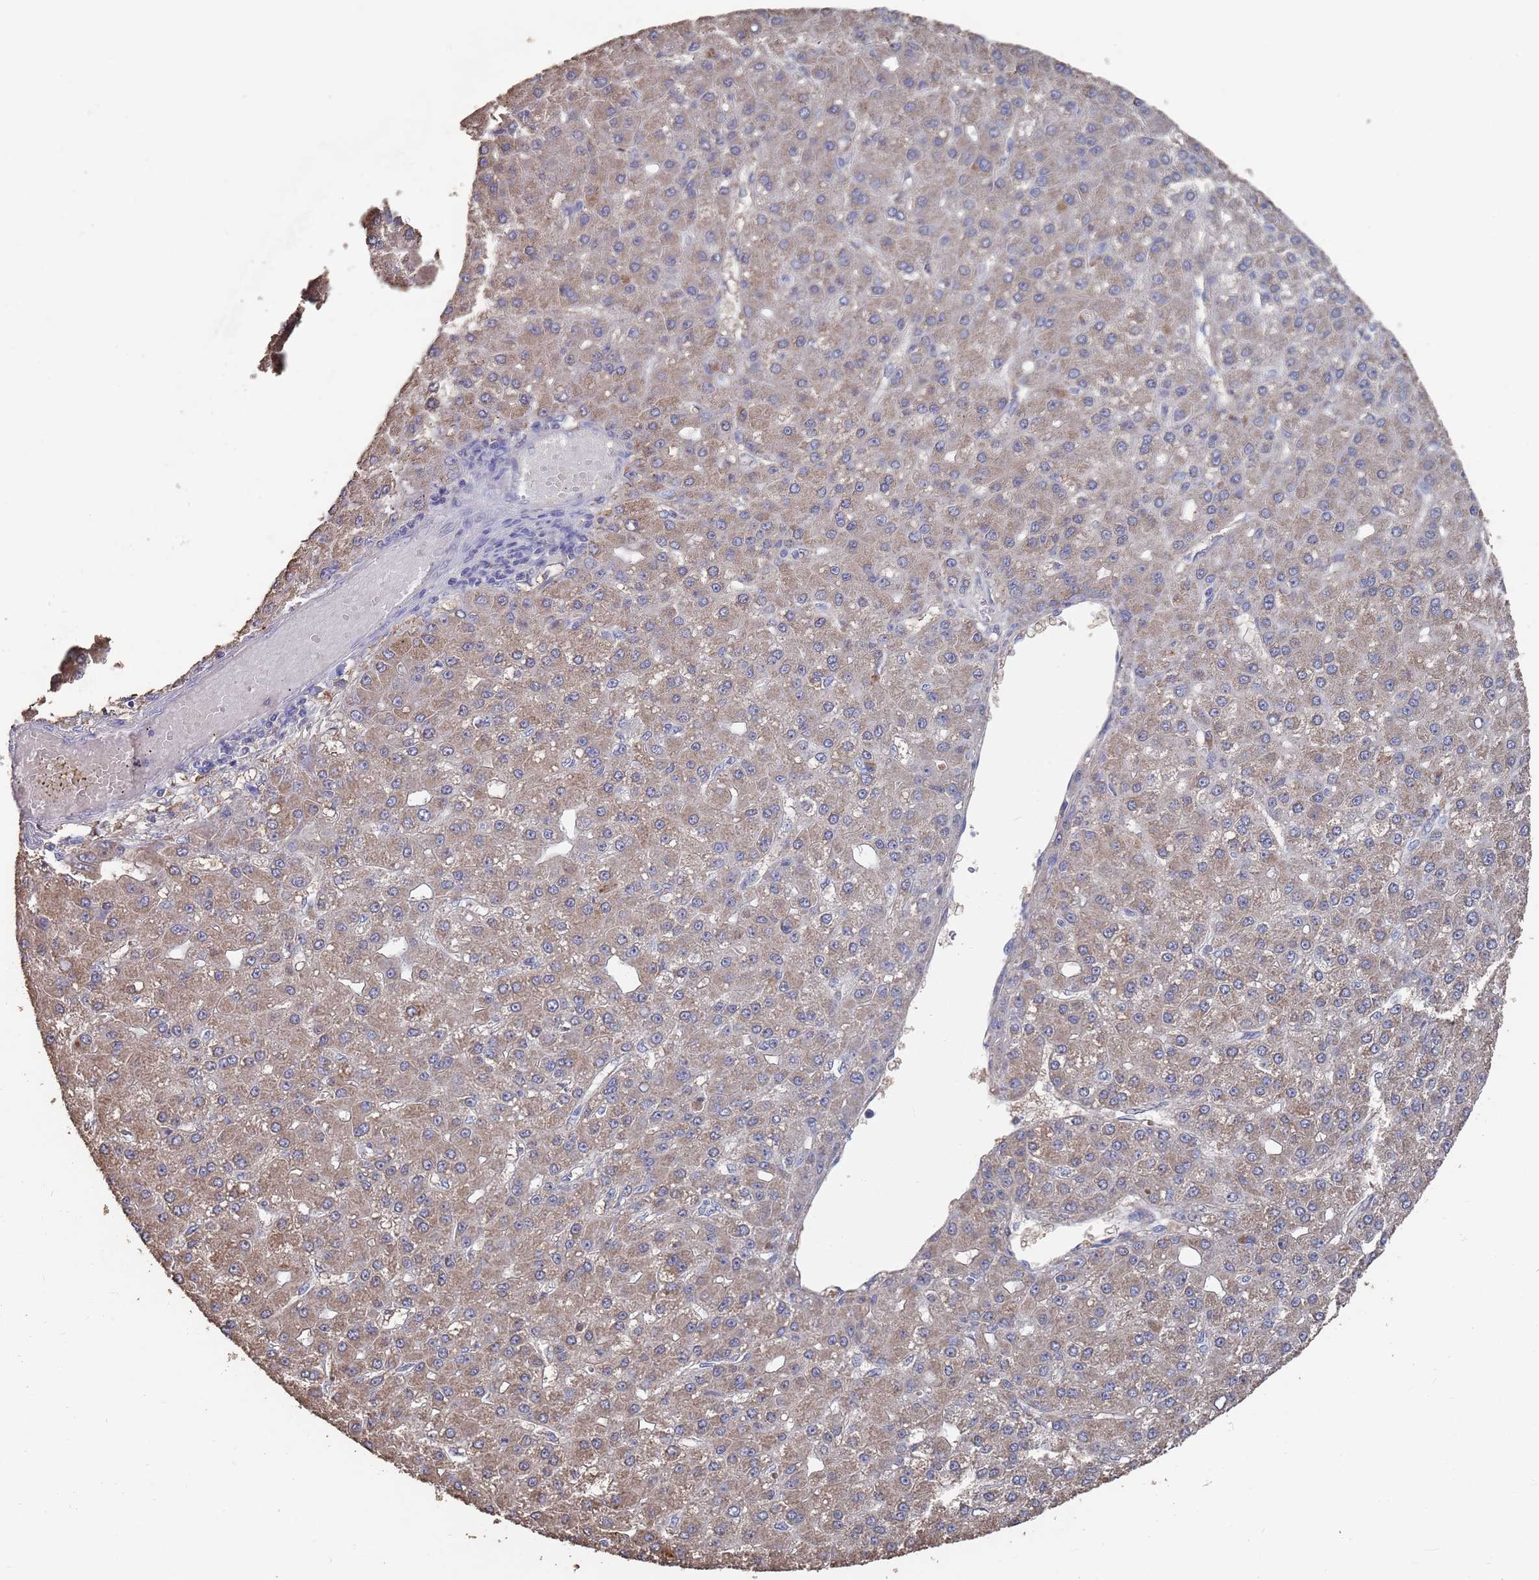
{"staining": {"intensity": "moderate", "quantity": ">75%", "location": "cytoplasmic/membranous"}, "tissue": "liver cancer", "cell_type": "Tumor cells", "image_type": "cancer", "snomed": [{"axis": "morphology", "description": "Carcinoma, Hepatocellular, NOS"}, {"axis": "topography", "description": "Liver"}], "caption": "A micrograph of hepatocellular carcinoma (liver) stained for a protein reveals moderate cytoplasmic/membranous brown staining in tumor cells.", "gene": "BTBD18", "patient": {"sex": "male", "age": 67}}